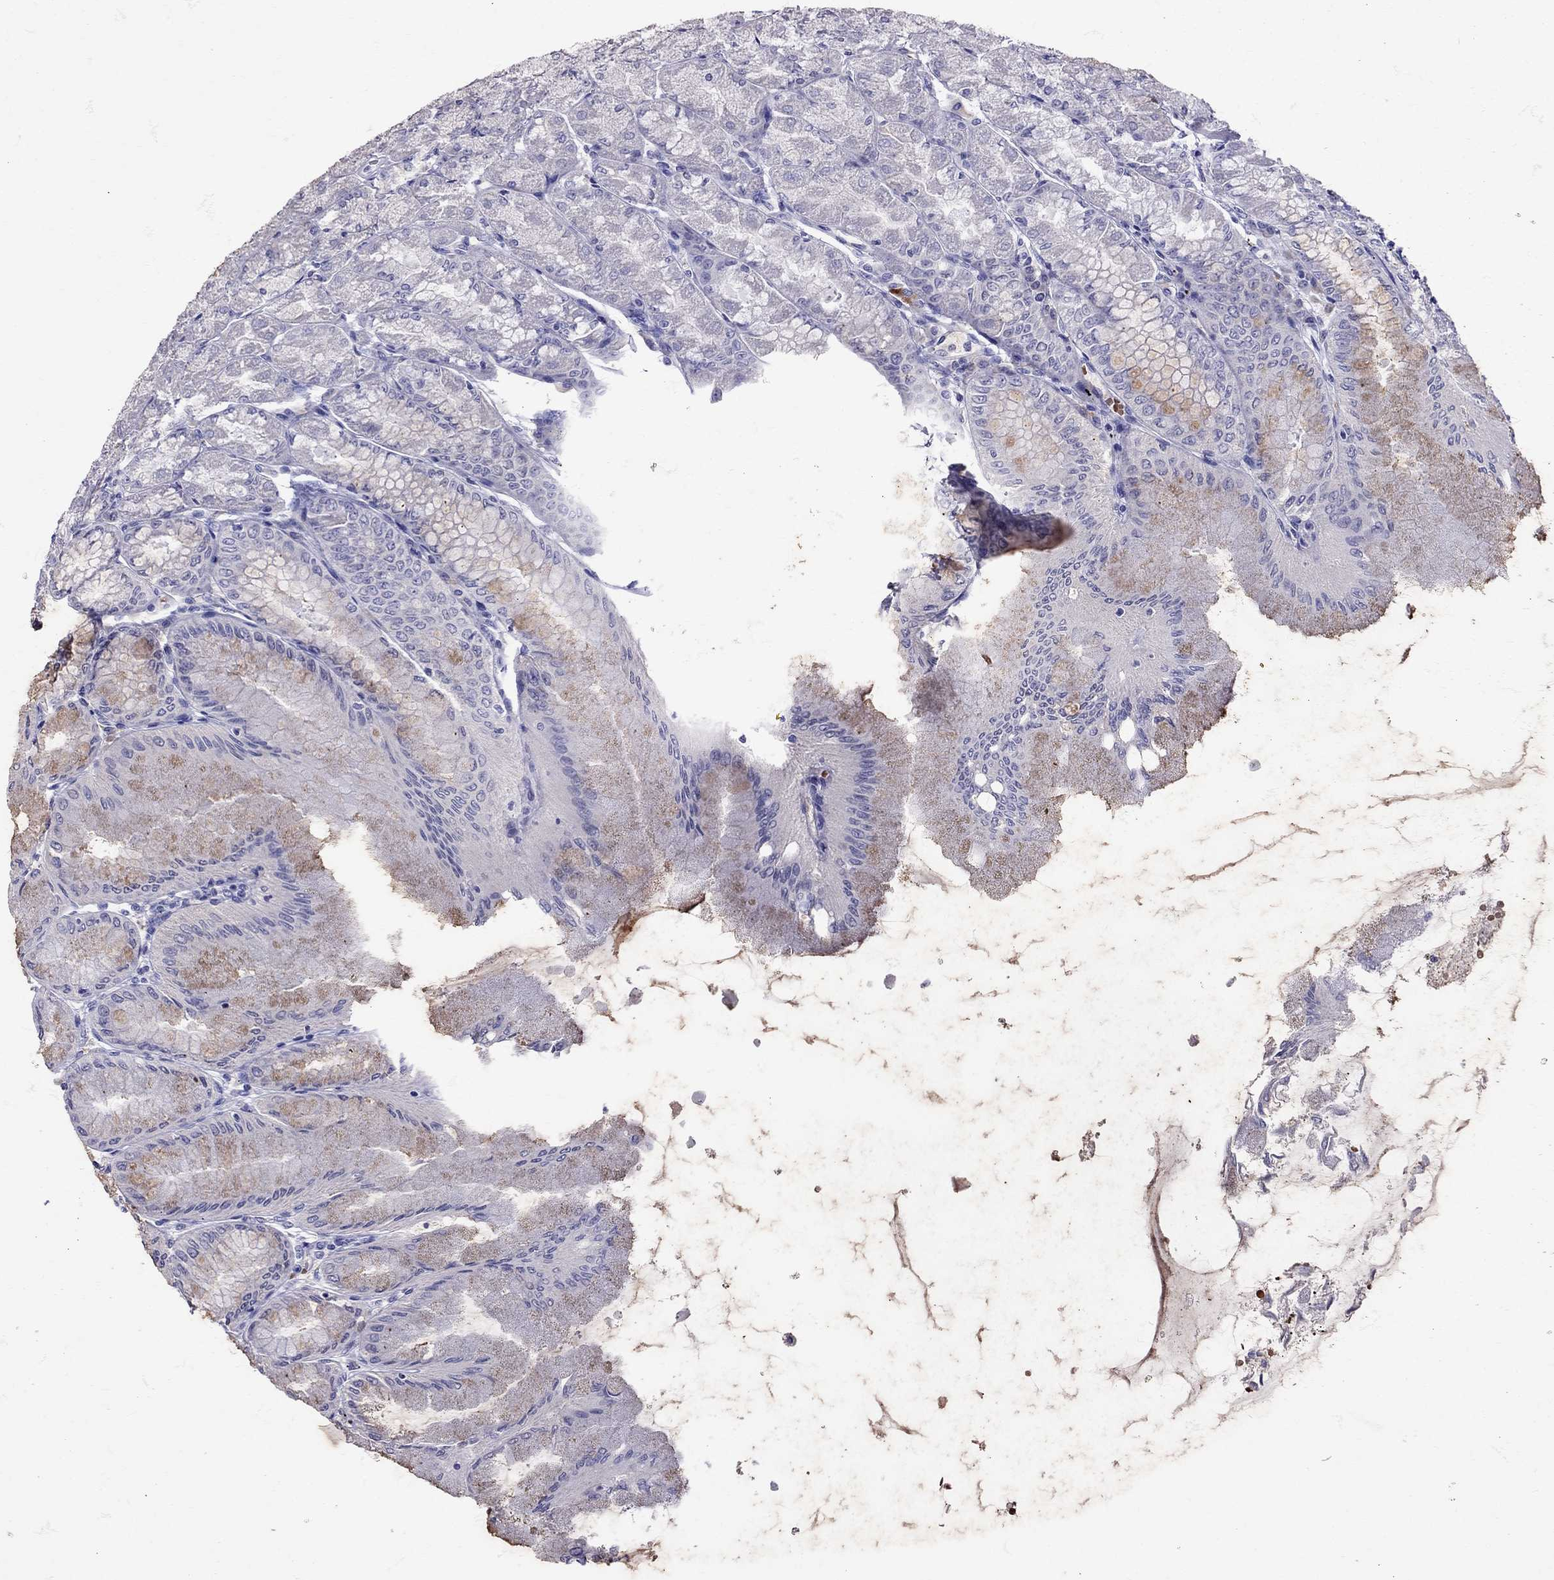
{"staining": {"intensity": "weak", "quantity": "<25%", "location": "cytoplasmic/membranous"}, "tissue": "stomach", "cell_type": "Glandular cells", "image_type": "normal", "snomed": [{"axis": "morphology", "description": "Normal tissue, NOS"}, {"axis": "topography", "description": "Stomach, upper"}], "caption": "A micrograph of human stomach is negative for staining in glandular cells.", "gene": "TBR1", "patient": {"sex": "male", "age": 60}}